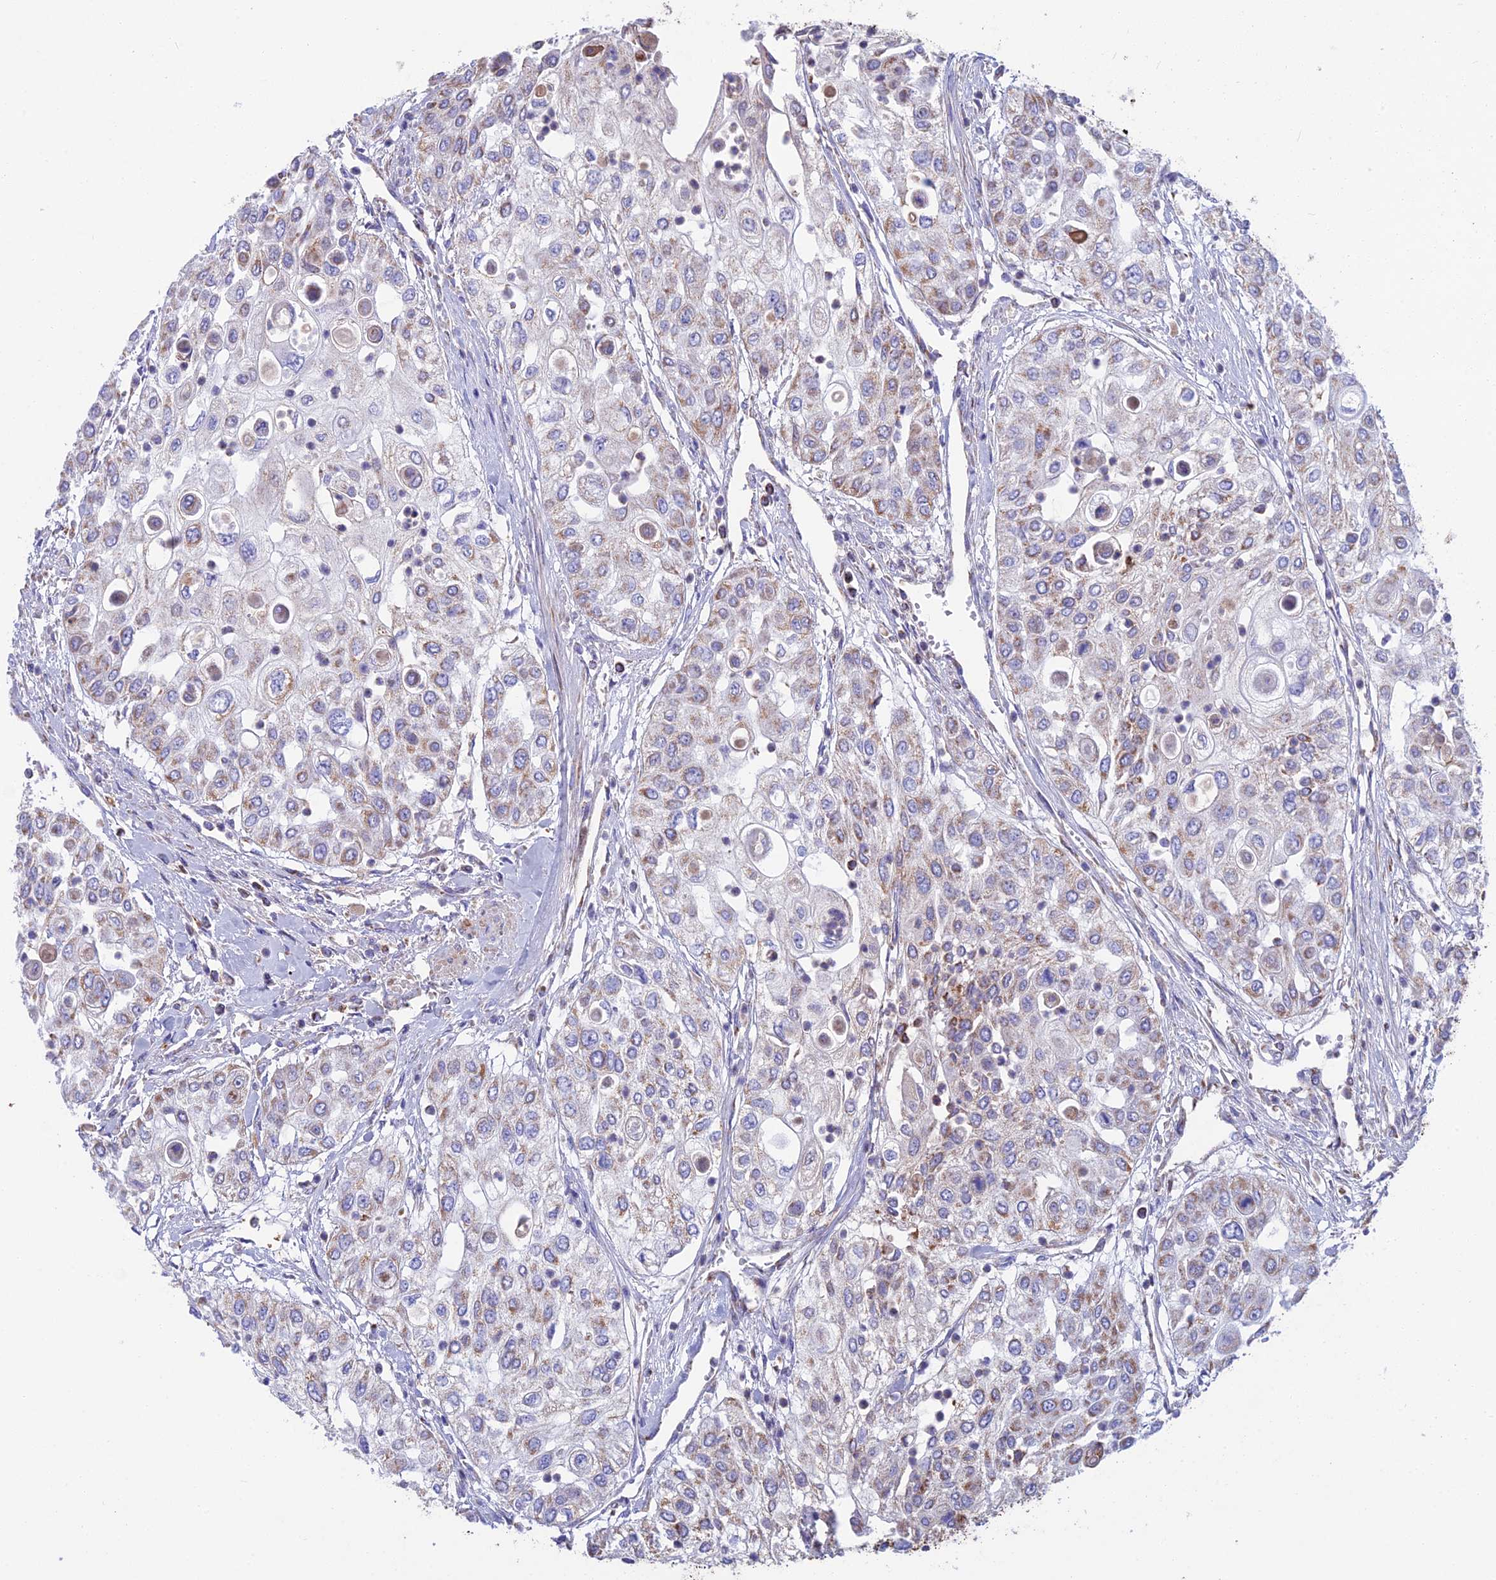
{"staining": {"intensity": "moderate", "quantity": "<25%", "location": "cytoplasmic/membranous"}, "tissue": "urothelial cancer", "cell_type": "Tumor cells", "image_type": "cancer", "snomed": [{"axis": "morphology", "description": "Urothelial carcinoma, High grade"}, {"axis": "topography", "description": "Urinary bladder"}], "caption": "This photomicrograph exhibits urothelial cancer stained with immunohistochemistry (IHC) to label a protein in brown. The cytoplasmic/membranous of tumor cells show moderate positivity for the protein. Nuclei are counter-stained blue.", "gene": "CS", "patient": {"sex": "female", "age": 79}}